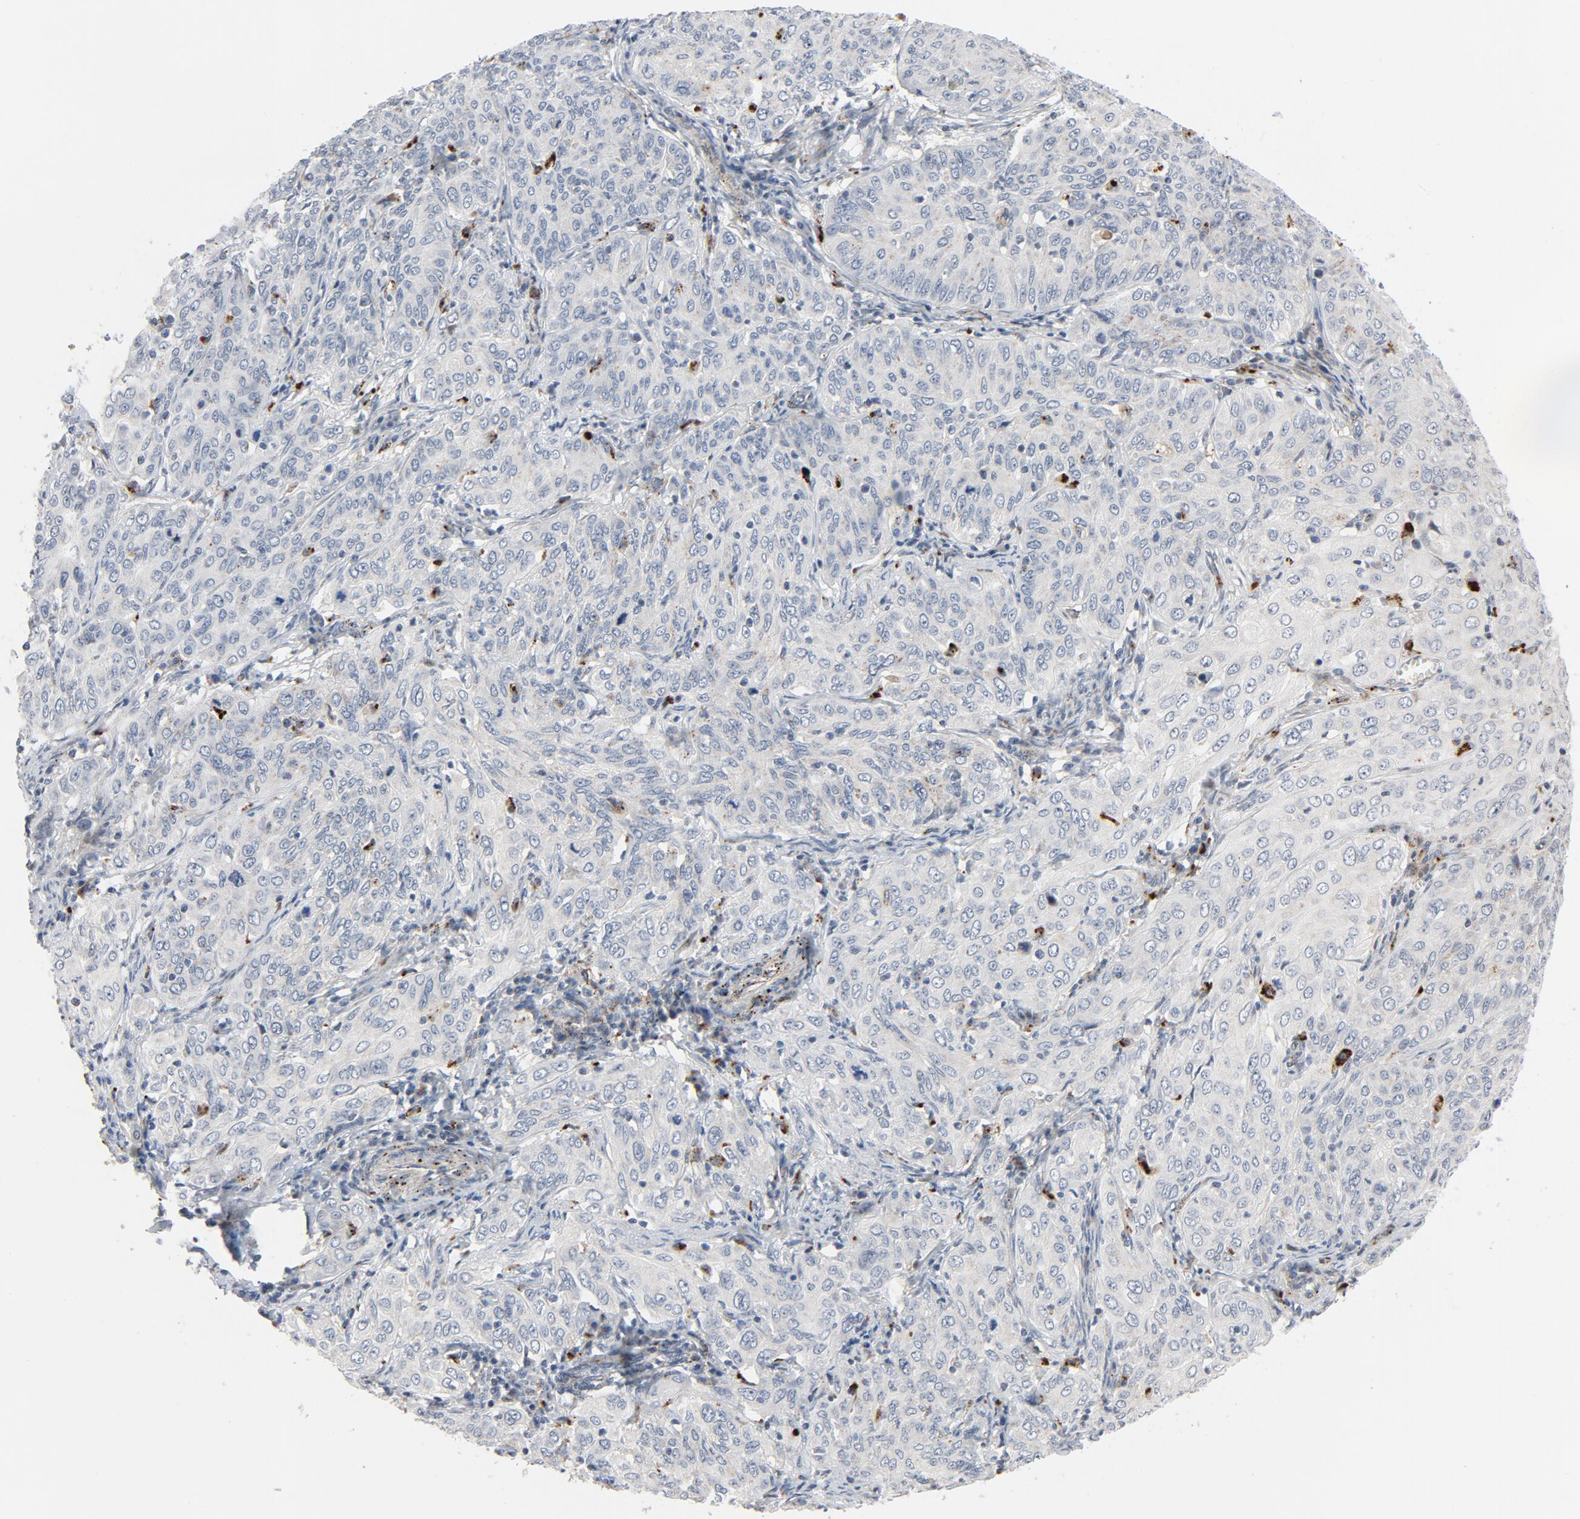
{"staining": {"intensity": "negative", "quantity": "none", "location": "none"}, "tissue": "cervical cancer", "cell_type": "Tumor cells", "image_type": "cancer", "snomed": [{"axis": "morphology", "description": "Squamous cell carcinoma, NOS"}, {"axis": "topography", "description": "Cervix"}], "caption": "This is a micrograph of IHC staining of cervical cancer, which shows no staining in tumor cells.", "gene": "AKT2", "patient": {"sex": "female", "age": 33}}